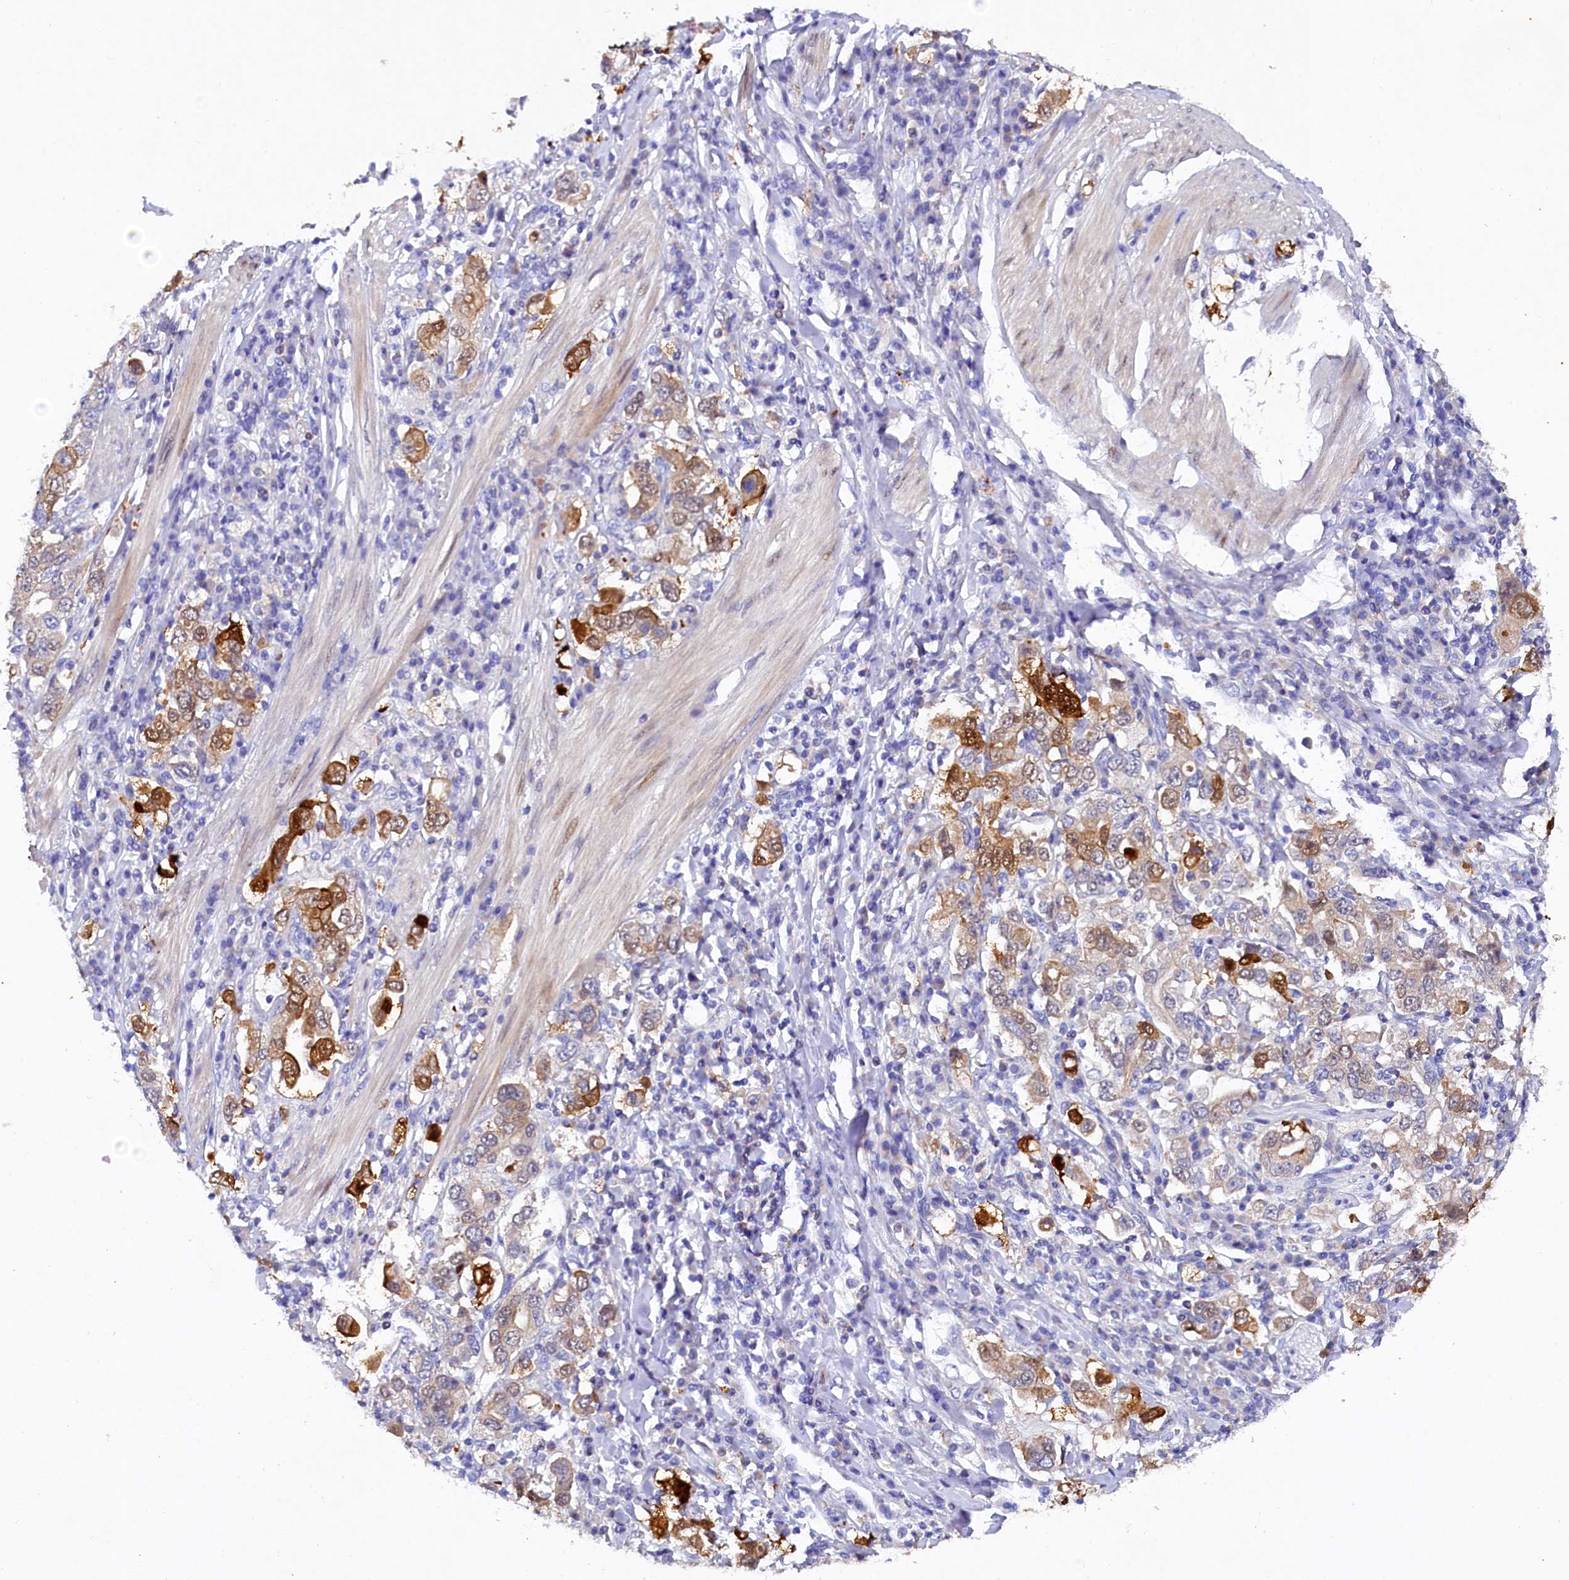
{"staining": {"intensity": "strong", "quantity": "<25%", "location": "cytoplasmic/membranous"}, "tissue": "stomach cancer", "cell_type": "Tumor cells", "image_type": "cancer", "snomed": [{"axis": "morphology", "description": "Adenocarcinoma, NOS"}, {"axis": "topography", "description": "Stomach, upper"}], "caption": "Stomach adenocarcinoma stained with a protein marker shows strong staining in tumor cells.", "gene": "TGDS", "patient": {"sex": "male", "age": 62}}